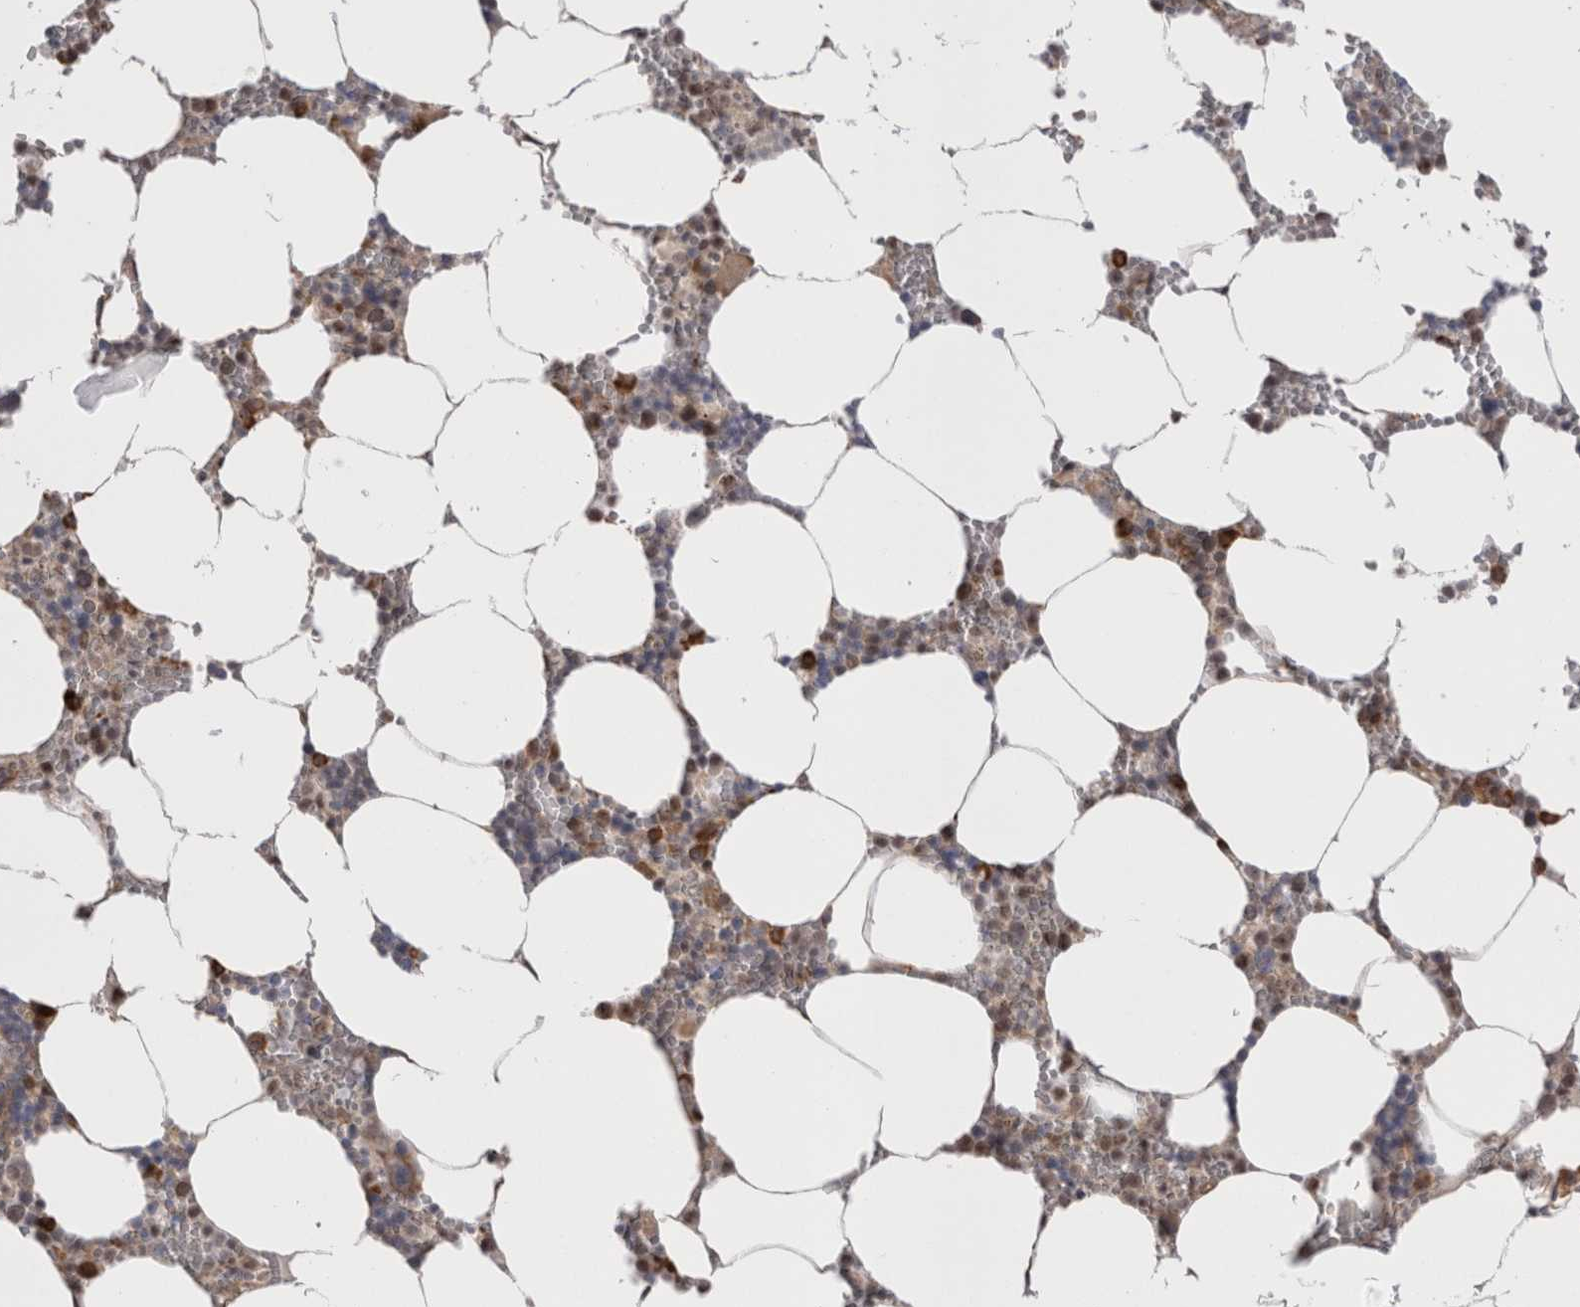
{"staining": {"intensity": "moderate", "quantity": "25%-75%", "location": "cytoplasmic/membranous,nuclear"}, "tissue": "bone marrow", "cell_type": "Hematopoietic cells", "image_type": "normal", "snomed": [{"axis": "morphology", "description": "Normal tissue, NOS"}, {"axis": "topography", "description": "Bone marrow"}], "caption": "IHC (DAB (3,3'-diaminobenzidine)) staining of normal human bone marrow demonstrates moderate cytoplasmic/membranous,nuclear protein positivity in about 25%-75% of hematopoietic cells. (Stains: DAB (3,3'-diaminobenzidine) in brown, nuclei in blue, Microscopy: brightfield microscopy at high magnification).", "gene": "EXOSC4", "patient": {"sex": "male", "age": 70}}